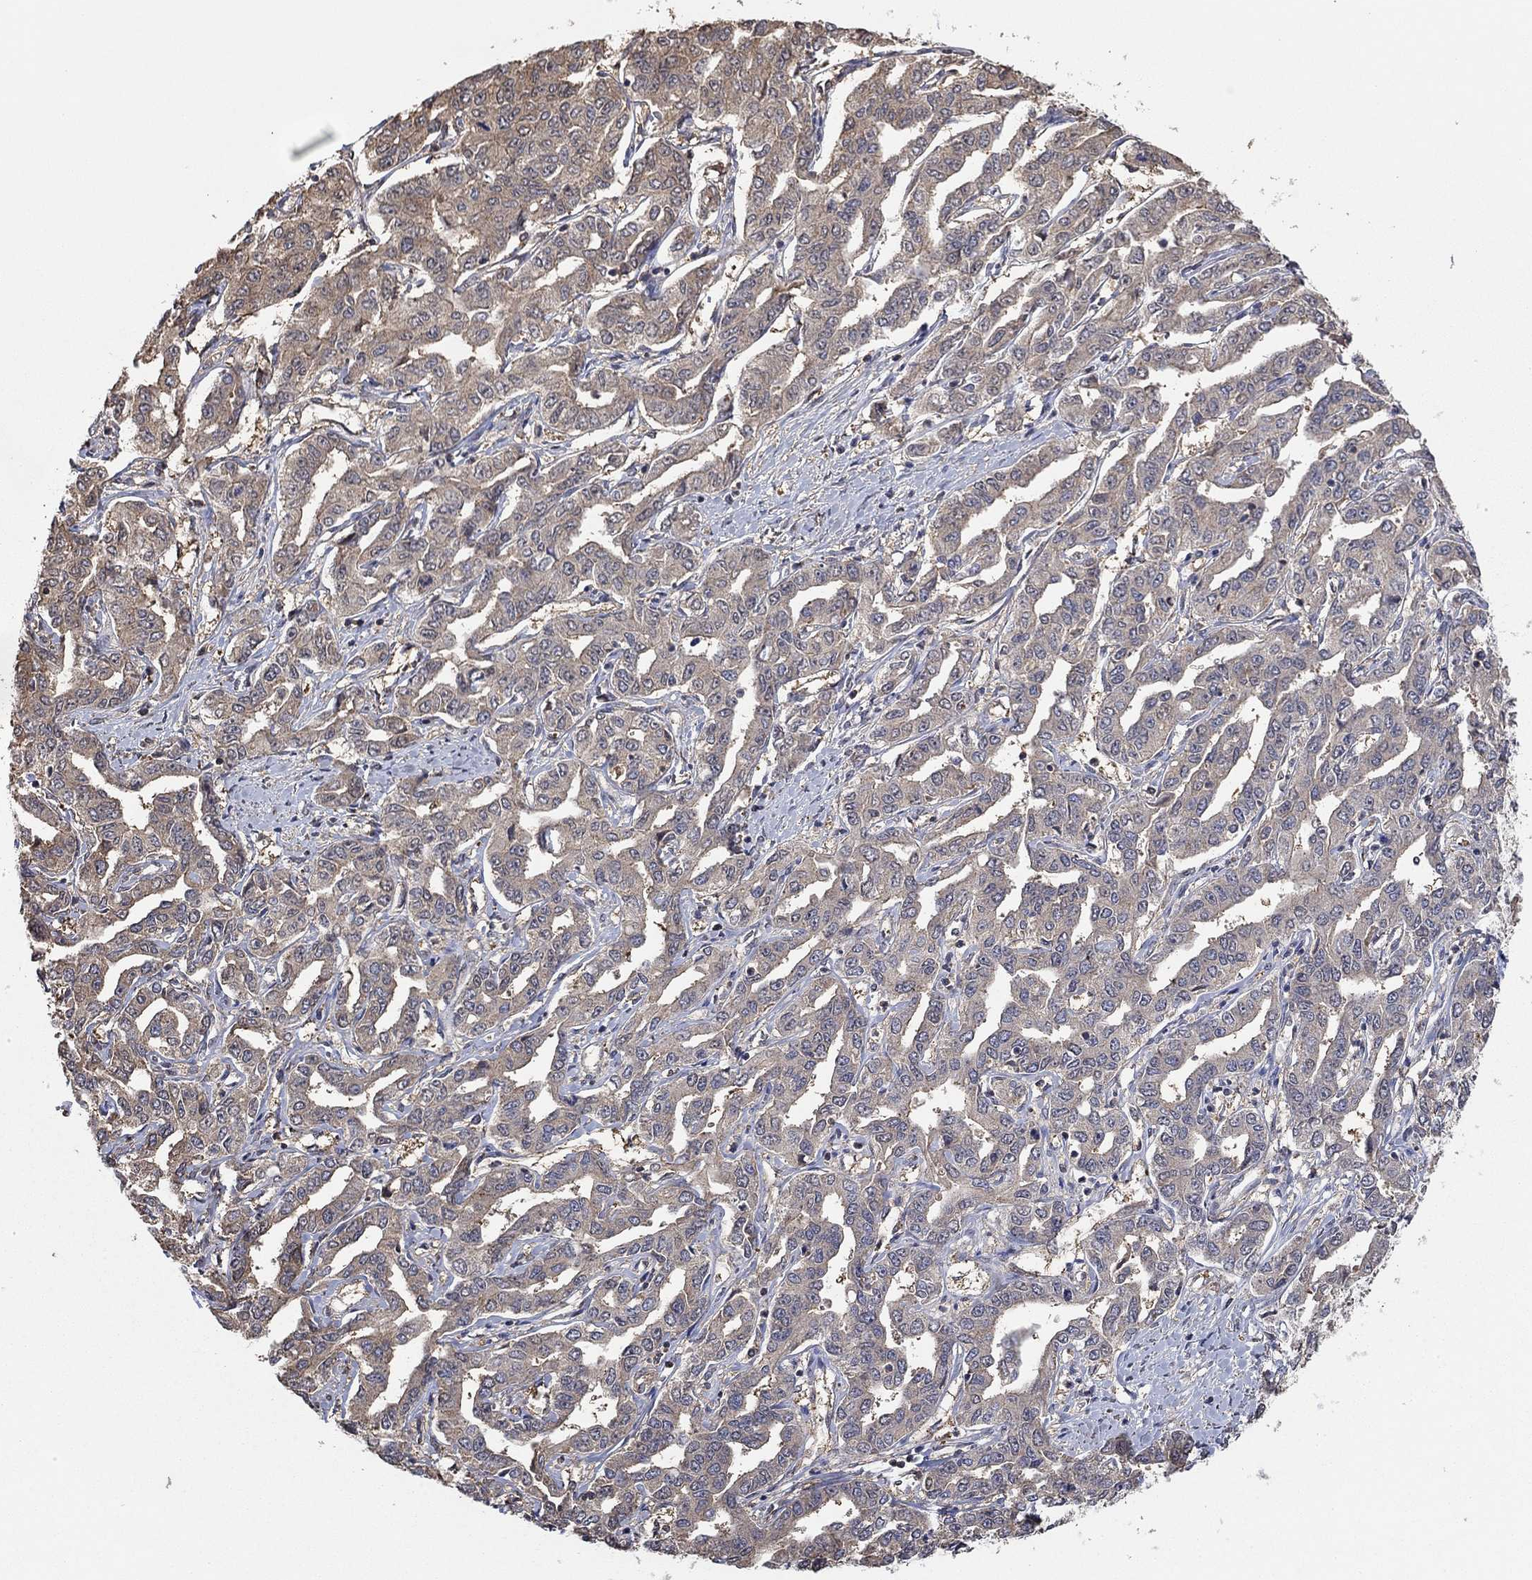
{"staining": {"intensity": "weak", "quantity": ">75%", "location": "cytoplasmic/membranous"}, "tissue": "liver cancer", "cell_type": "Tumor cells", "image_type": "cancer", "snomed": [{"axis": "morphology", "description": "Cholangiocarcinoma"}, {"axis": "topography", "description": "Liver"}], "caption": "Weak cytoplasmic/membranous positivity is identified in approximately >75% of tumor cells in liver cholangiocarcinoma.", "gene": "RNF114", "patient": {"sex": "male", "age": 59}}